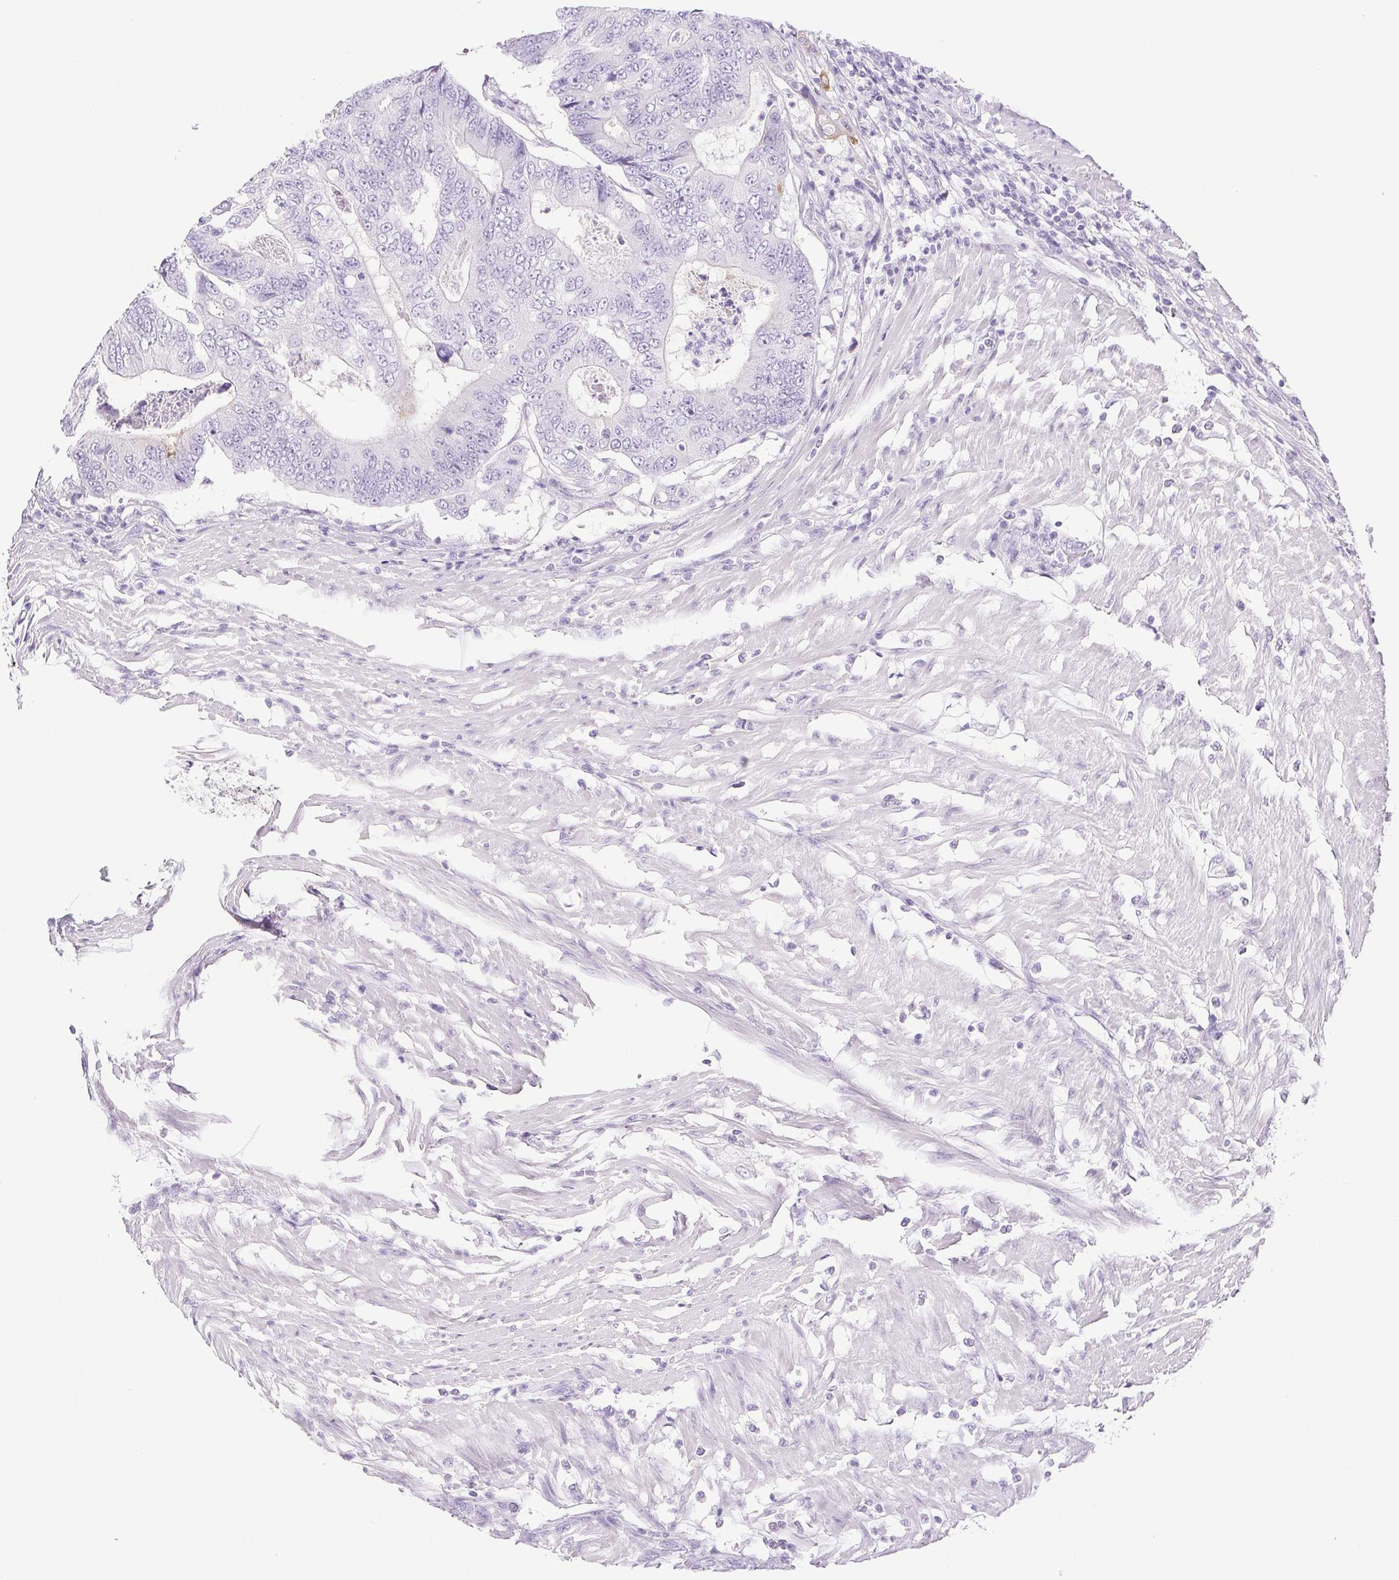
{"staining": {"intensity": "negative", "quantity": "none", "location": "none"}, "tissue": "colorectal cancer", "cell_type": "Tumor cells", "image_type": "cancer", "snomed": [{"axis": "morphology", "description": "Adenocarcinoma, NOS"}, {"axis": "topography", "description": "Colon"}], "caption": "Immunohistochemistry (IHC) image of colorectal adenocarcinoma stained for a protein (brown), which demonstrates no expression in tumor cells. The staining is performed using DAB (3,3'-diaminobenzidine) brown chromogen with nuclei counter-stained in using hematoxylin.", "gene": "HLA-G", "patient": {"sex": "female", "age": 48}}